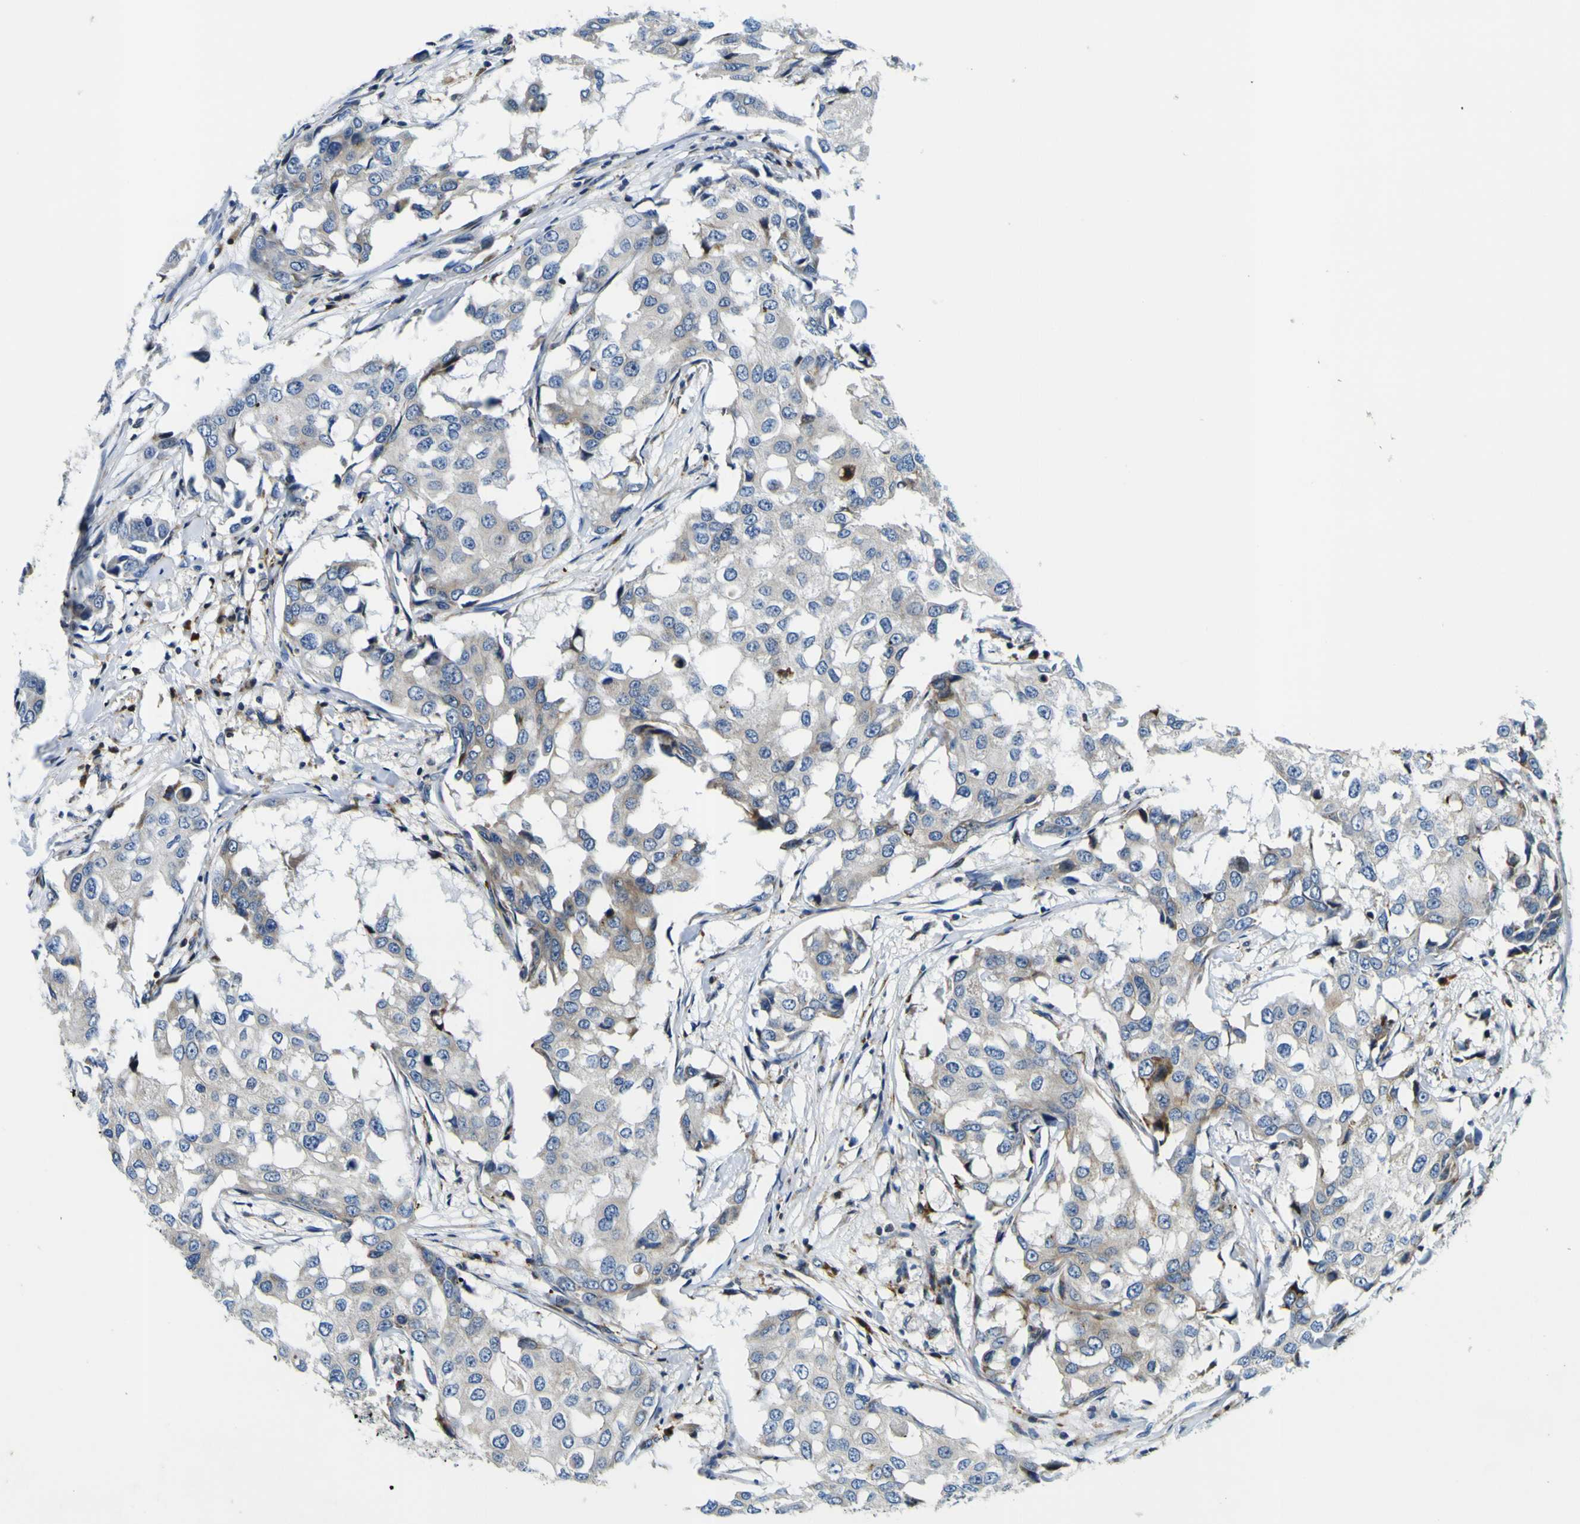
{"staining": {"intensity": "weak", "quantity": "<25%", "location": "cytoplasmic/membranous"}, "tissue": "breast cancer", "cell_type": "Tumor cells", "image_type": "cancer", "snomed": [{"axis": "morphology", "description": "Duct carcinoma"}, {"axis": "topography", "description": "Breast"}], "caption": "A histopathology image of breast intraductal carcinoma stained for a protein demonstrates no brown staining in tumor cells.", "gene": "NLRP3", "patient": {"sex": "female", "age": 27}}